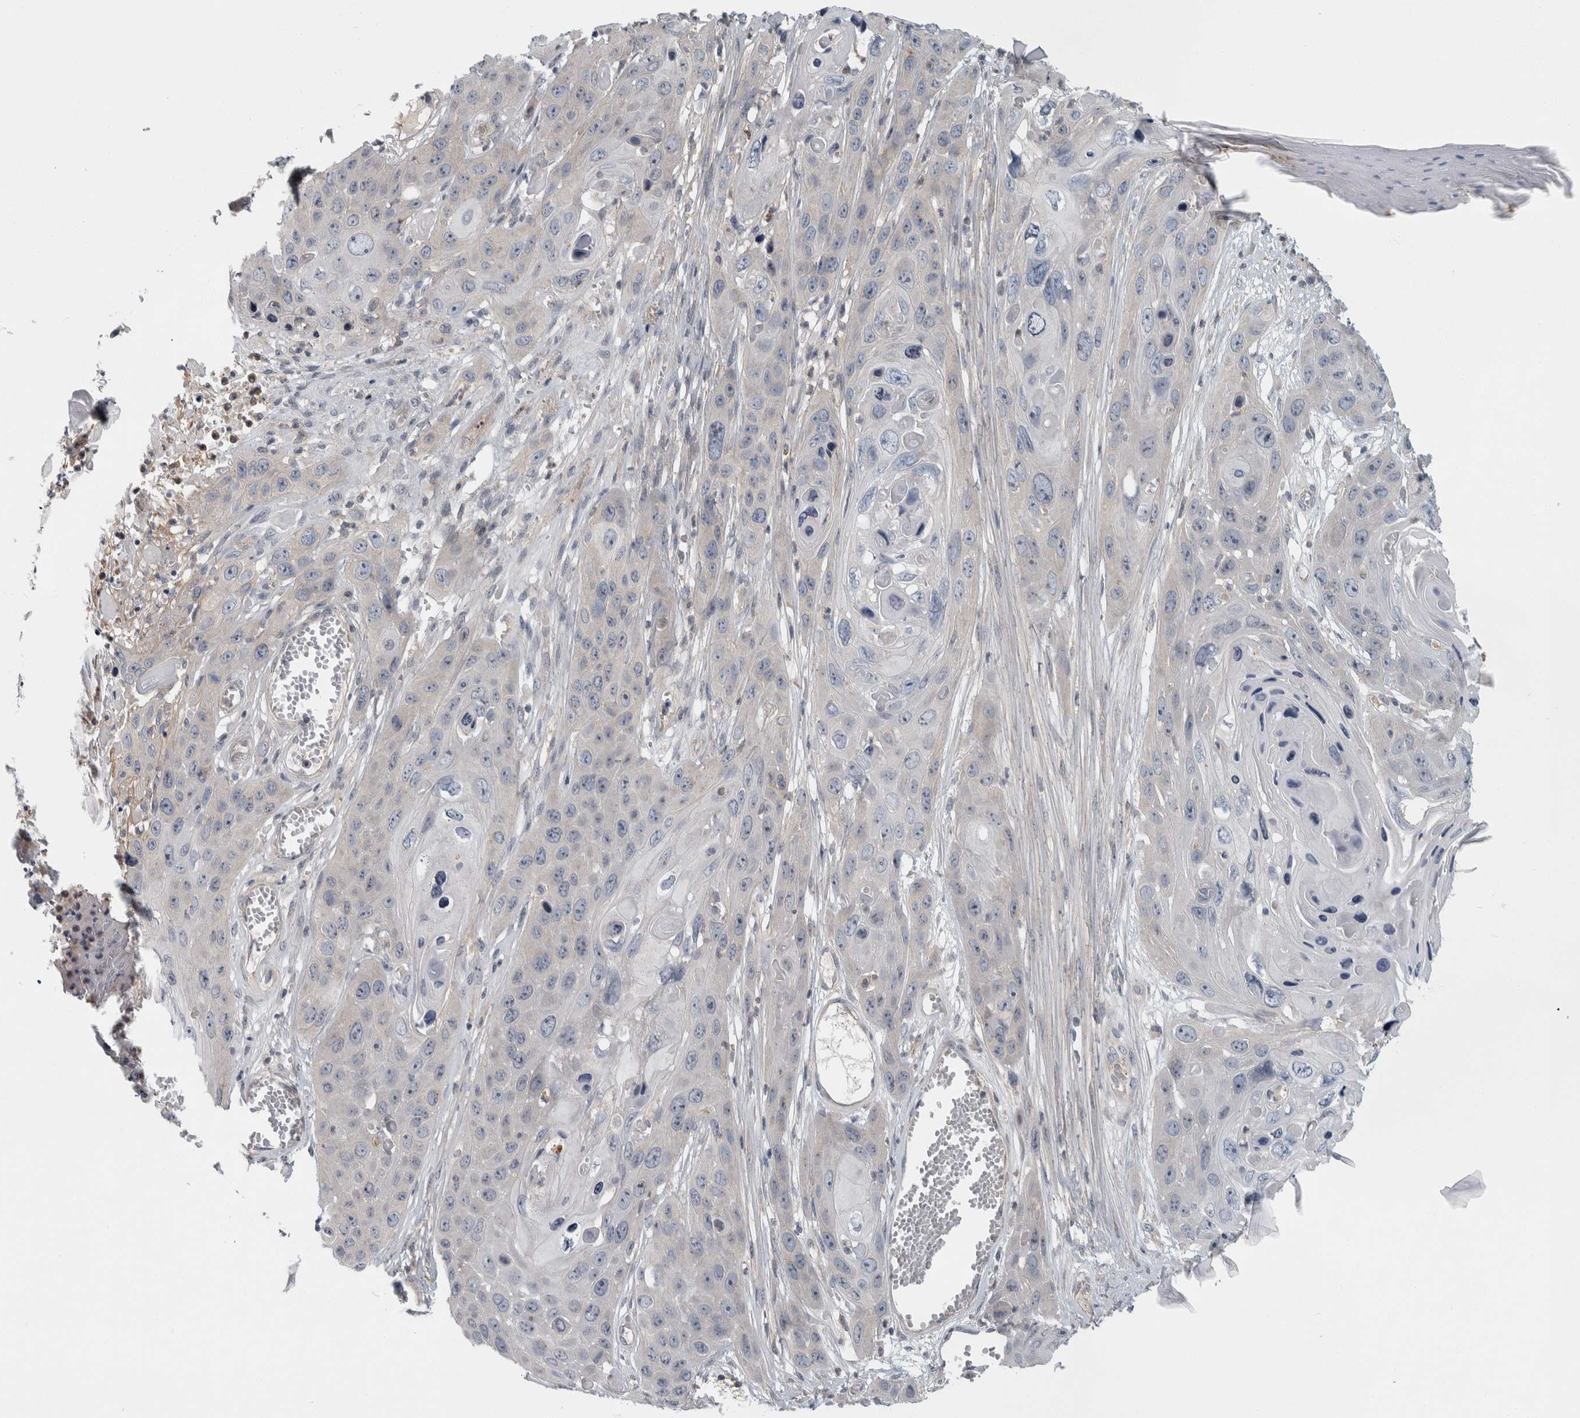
{"staining": {"intensity": "negative", "quantity": "none", "location": "none"}, "tissue": "skin cancer", "cell_type": "Tumor cells", "image_type": "cancer", "snomed": [{"axis": "morphology", "description": "Squamous cell carcinoma, NOS"}, {"axis": "topography", "description": "Skin"}], "caption": "DAB (3,3'-diaminobenzidine) immunohistochemical staining of skin squamous cell carcinoma demonstrates no significant positivity in tumor cells.", "gene": "KCNJ3", "patient": {"sex": "male", "age": 55}}